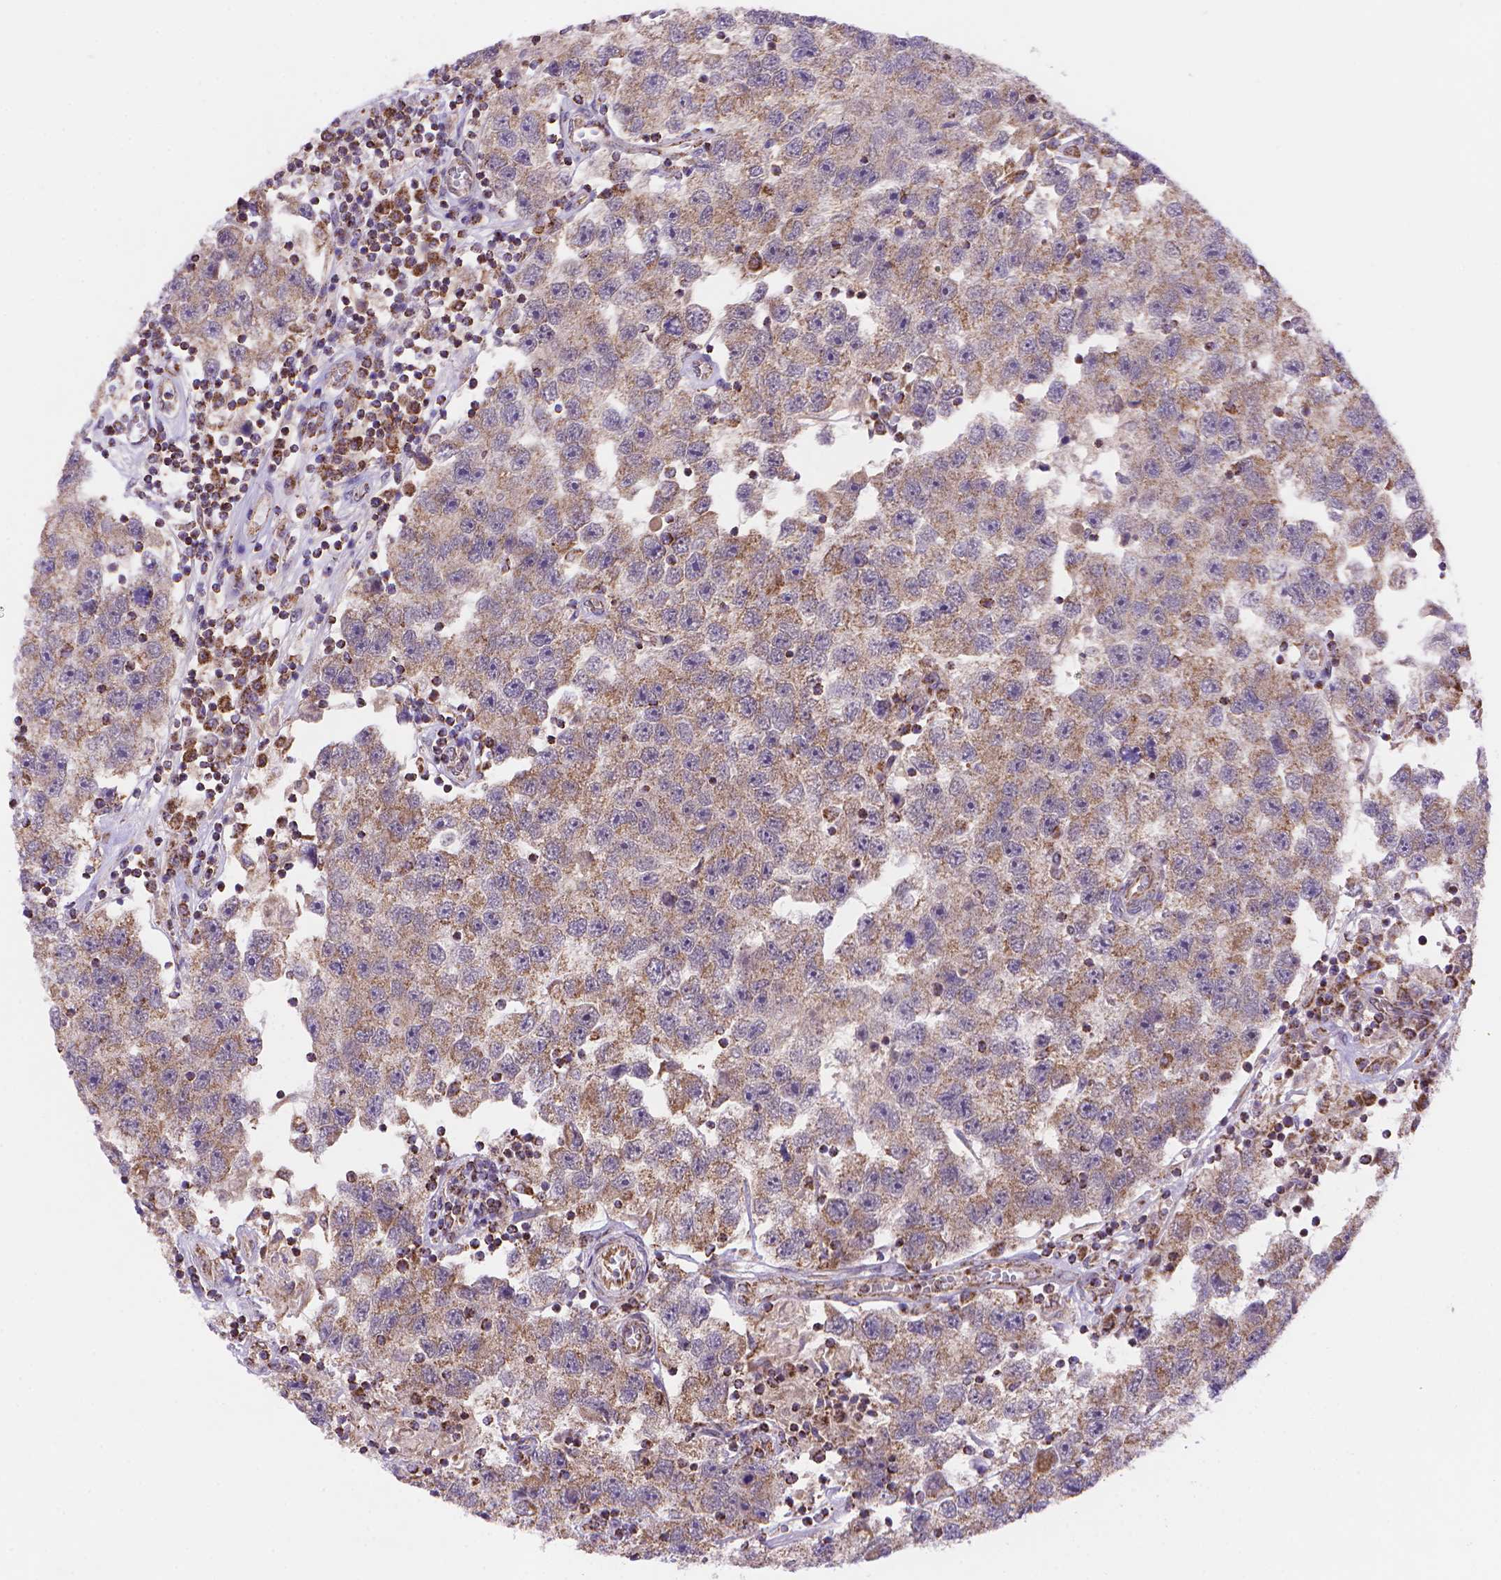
{"staining": {"intensity": "weak", "quantity": "25%-75%", "location": "cytoplasmic/membranous"}, "tissue": "testis cancer", "cell_type": "Tumor cells", "image_type": "cancer", "snomed": [{"axis": "morphology", "description": "Seminoma, NOS"}, {"axis": "topography", "description": "Testis"}], "caption": "Protein analysis of seminoma (testis) tissue reveals weak cytoplasmic/membranous expression in approximately 25%-75% of tumor cells. The protein is shown in brown color, while the nuclei are stained blue.", "gene": "CYYR1", "patient": {"sex": "male", "age": 26}}